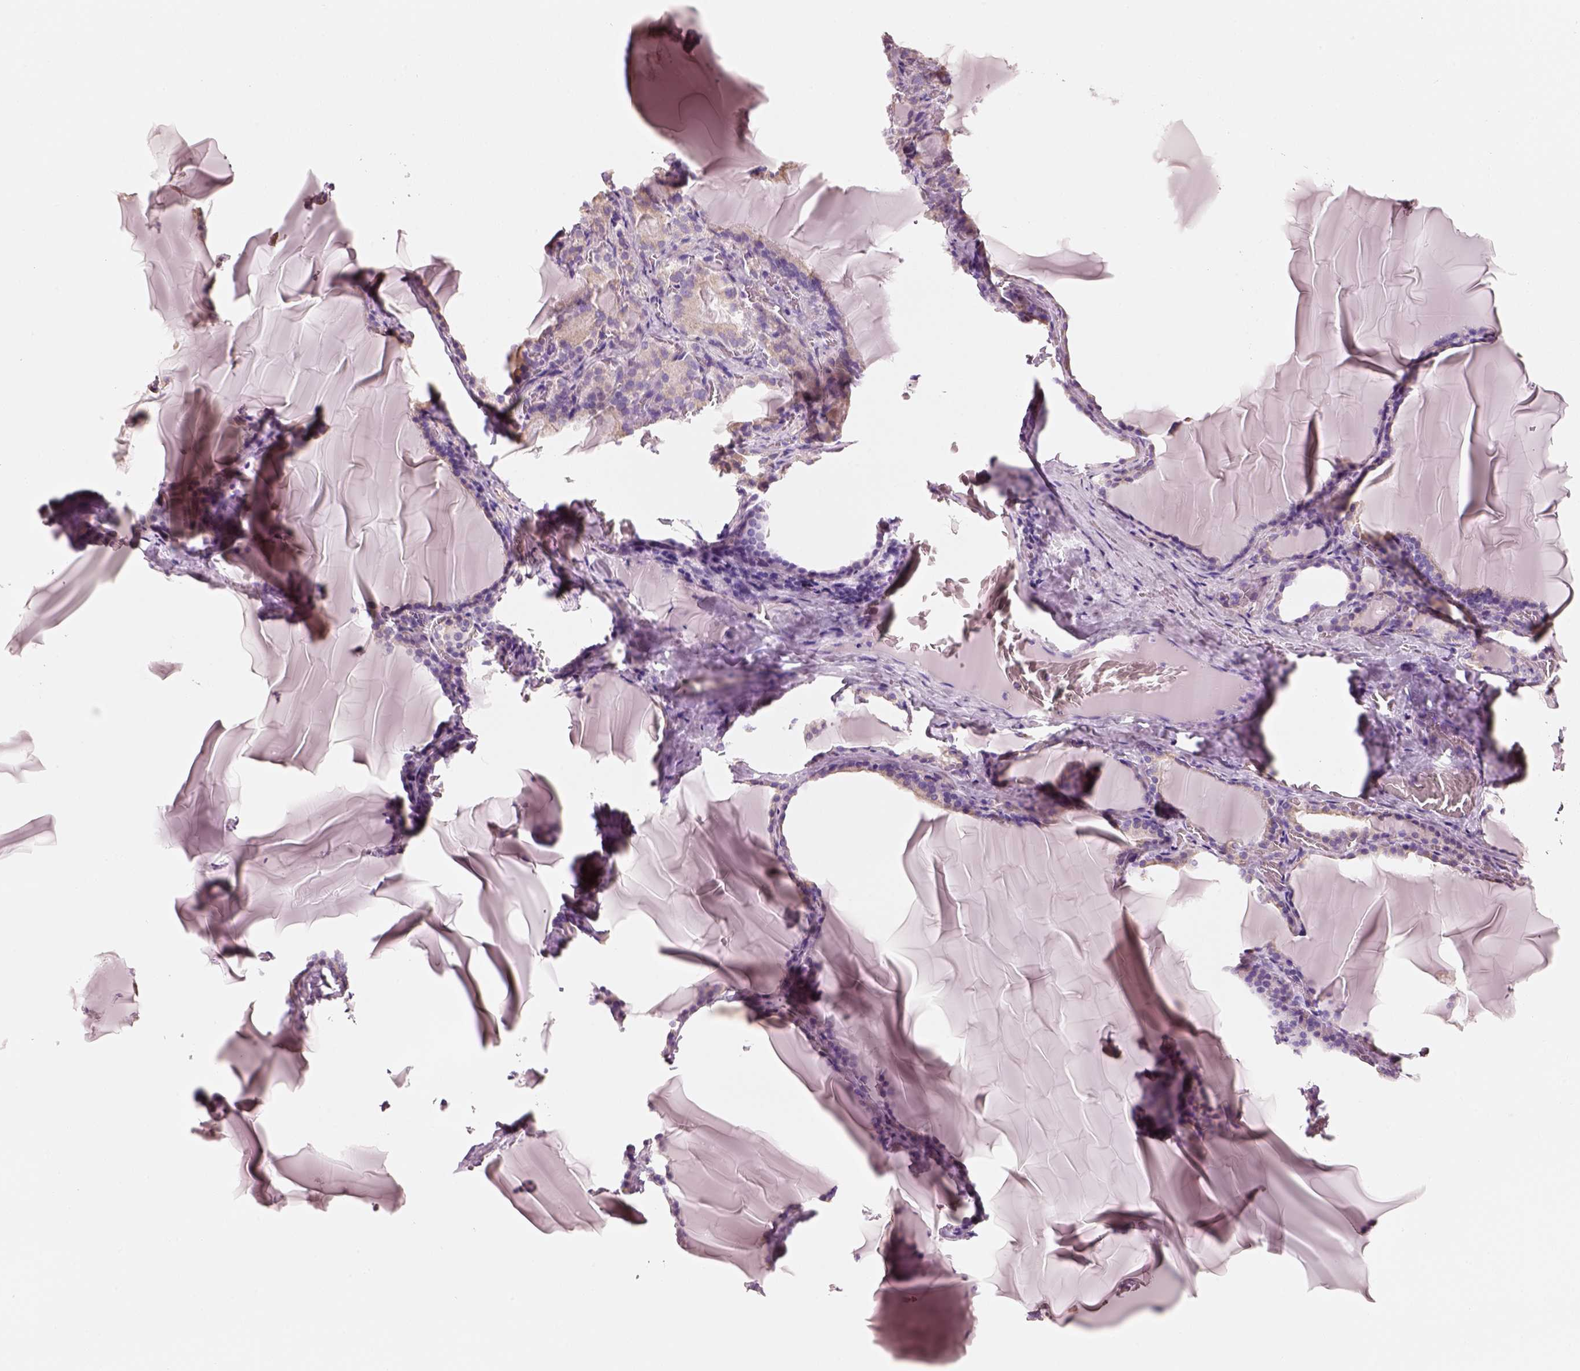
{"staining": {"intensity": "negative", "quantity": "none", "location": "none"}, "tissue": "thyroid gland", "cell_type": "Glandular cells", "image_type": "normal", "snomed": [{"axis": "morphology", "description": "Normal tissue, NOS"}, {"axis": "morphology", "description": "Hyperplasia, NOS"}, {"axis": "topography", "description": "Thyroid gland"}], "caption": "This is an IHC micrograph of benign thyroid gland. There is no staining in glandular cells.", "gene": "PNOC", "patient": {"sex": "female", "age": 27}}